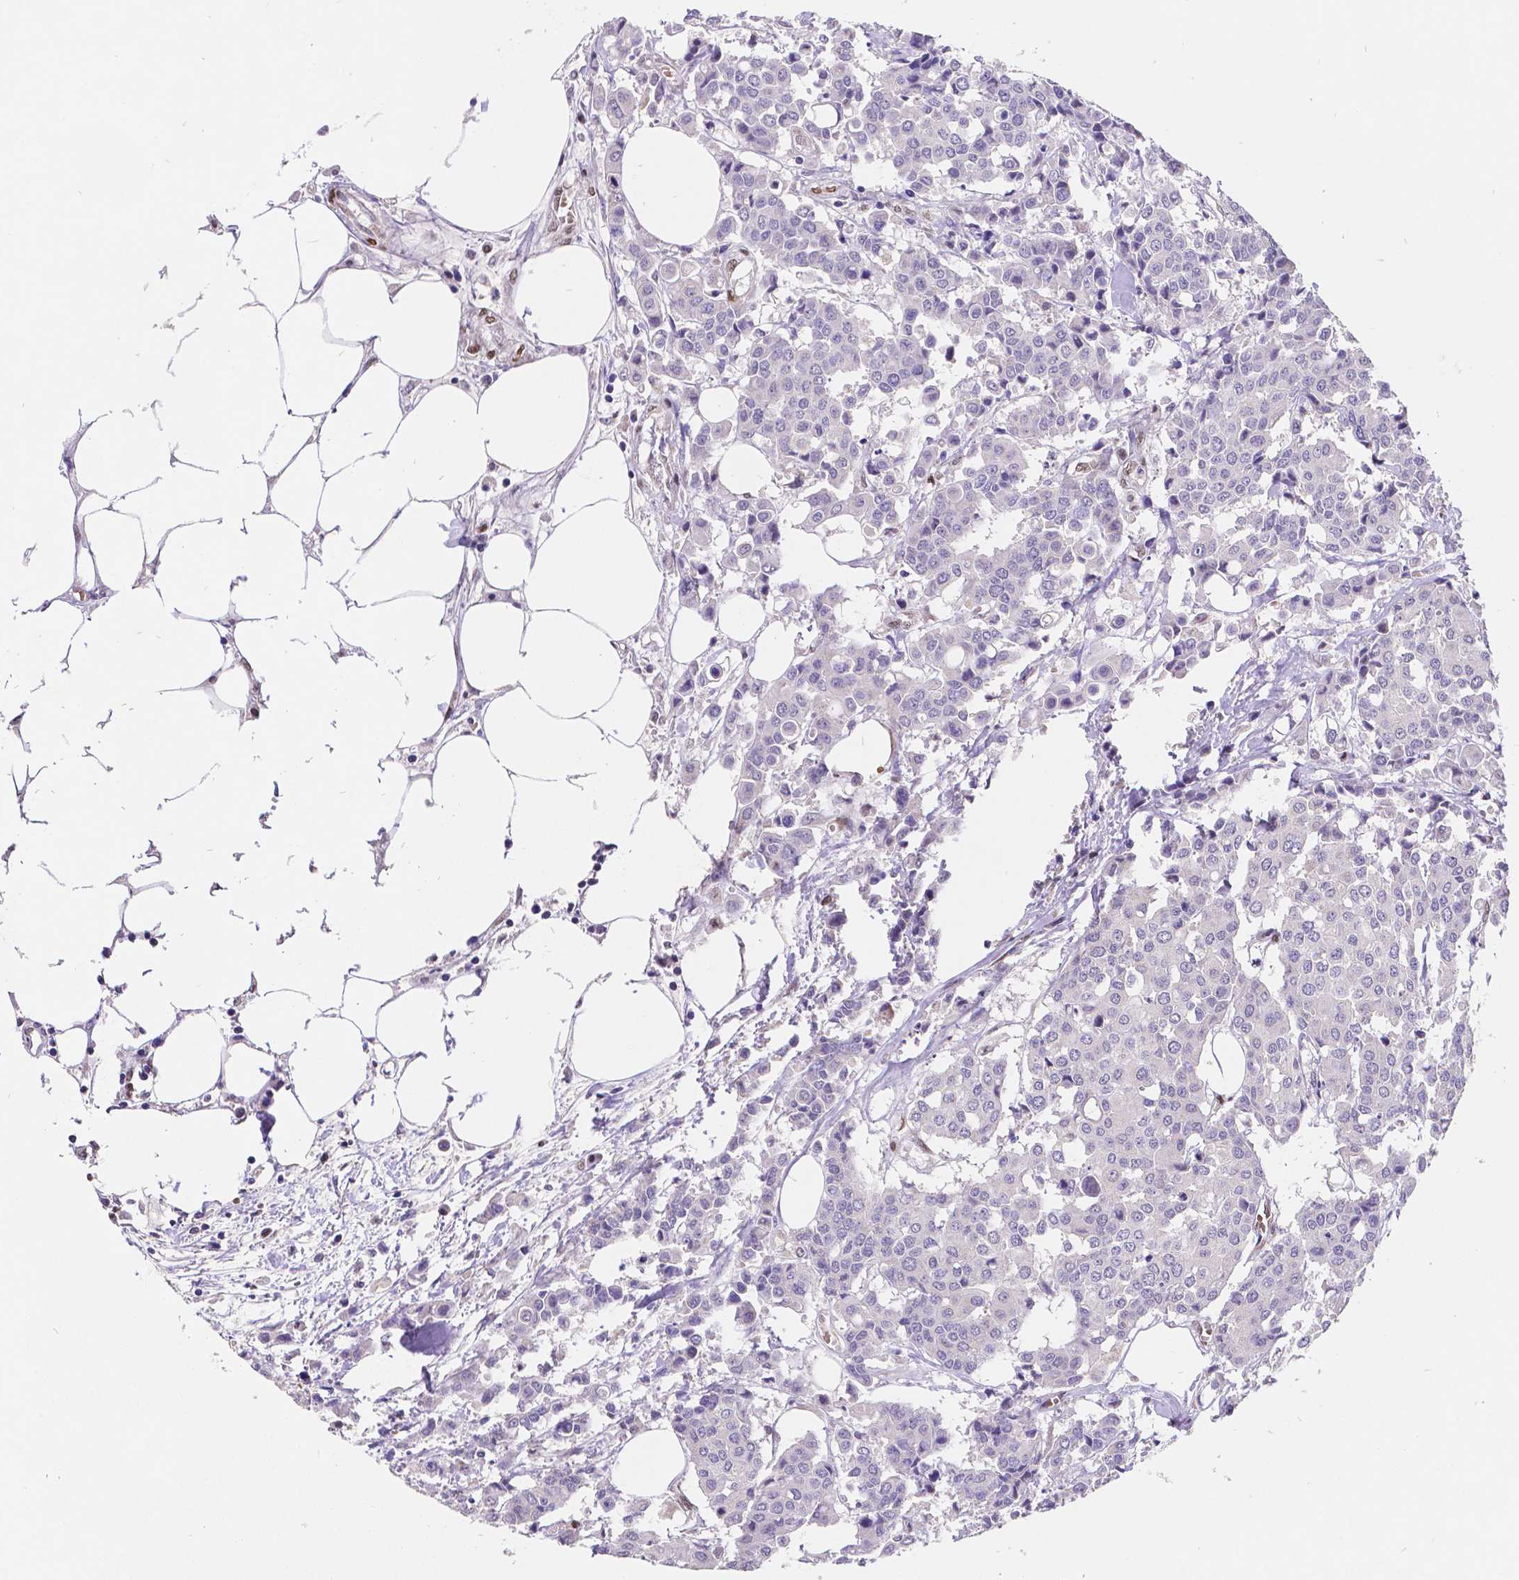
{"staining": {"intensity": "negative", "quantity": "none", "location": "none"}, "tissue": "carcinoid", "cell_type": "Tumor cells", "image_type": "cancer", "snomed": [{"axis": "morphology", "description": "Carcinoid, malignant, NOS"}, {"axis": "topography", "description": "Colon"}], "caption": "The immunohistochemistry (IHC) micrograph has no significant staining in tumor cells of carcinoid (malignant) tissue.", "gene": "MEF2C", "patient": {"sex": "male", "age": 81}}